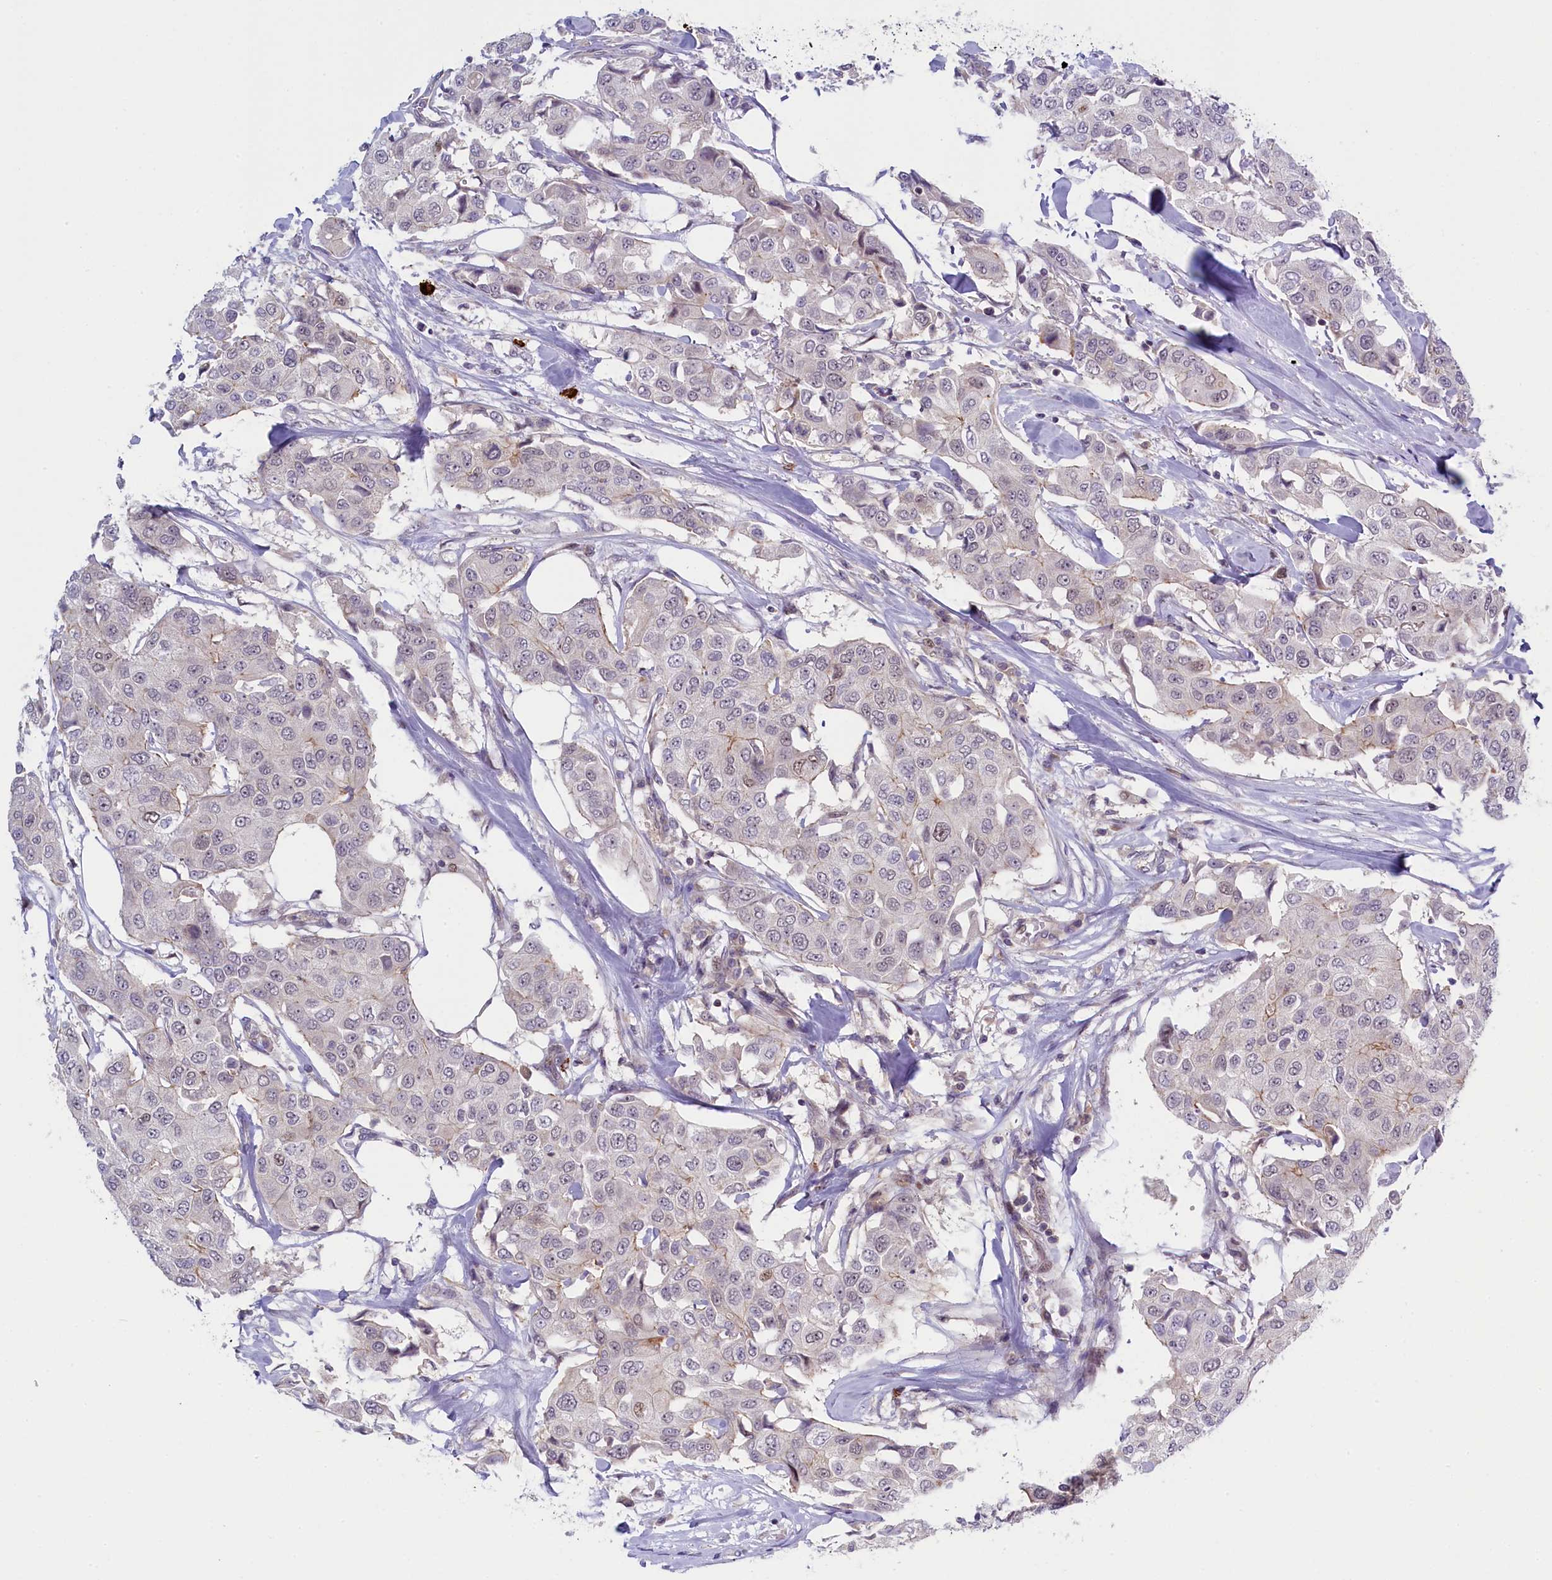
{"staining": {"intensity": "negative", "quantity": "none", "location": "none"}, "tissue": "breast cancer", "cell_type": "Tumor cells", "image_type": "cancer", "snomed": [{"axis": "morphology", "description": "Duct carcinoma"}, {"axis": "topography", "description": "Breast"}], "caption": "DAB immunohistochemical staining of human breast cancer (invasive ductal carcinoma) exhibits no significant expression in tumor cells.", "gene": "CCL23", "patient": {"sex": "female", "age": 80}}